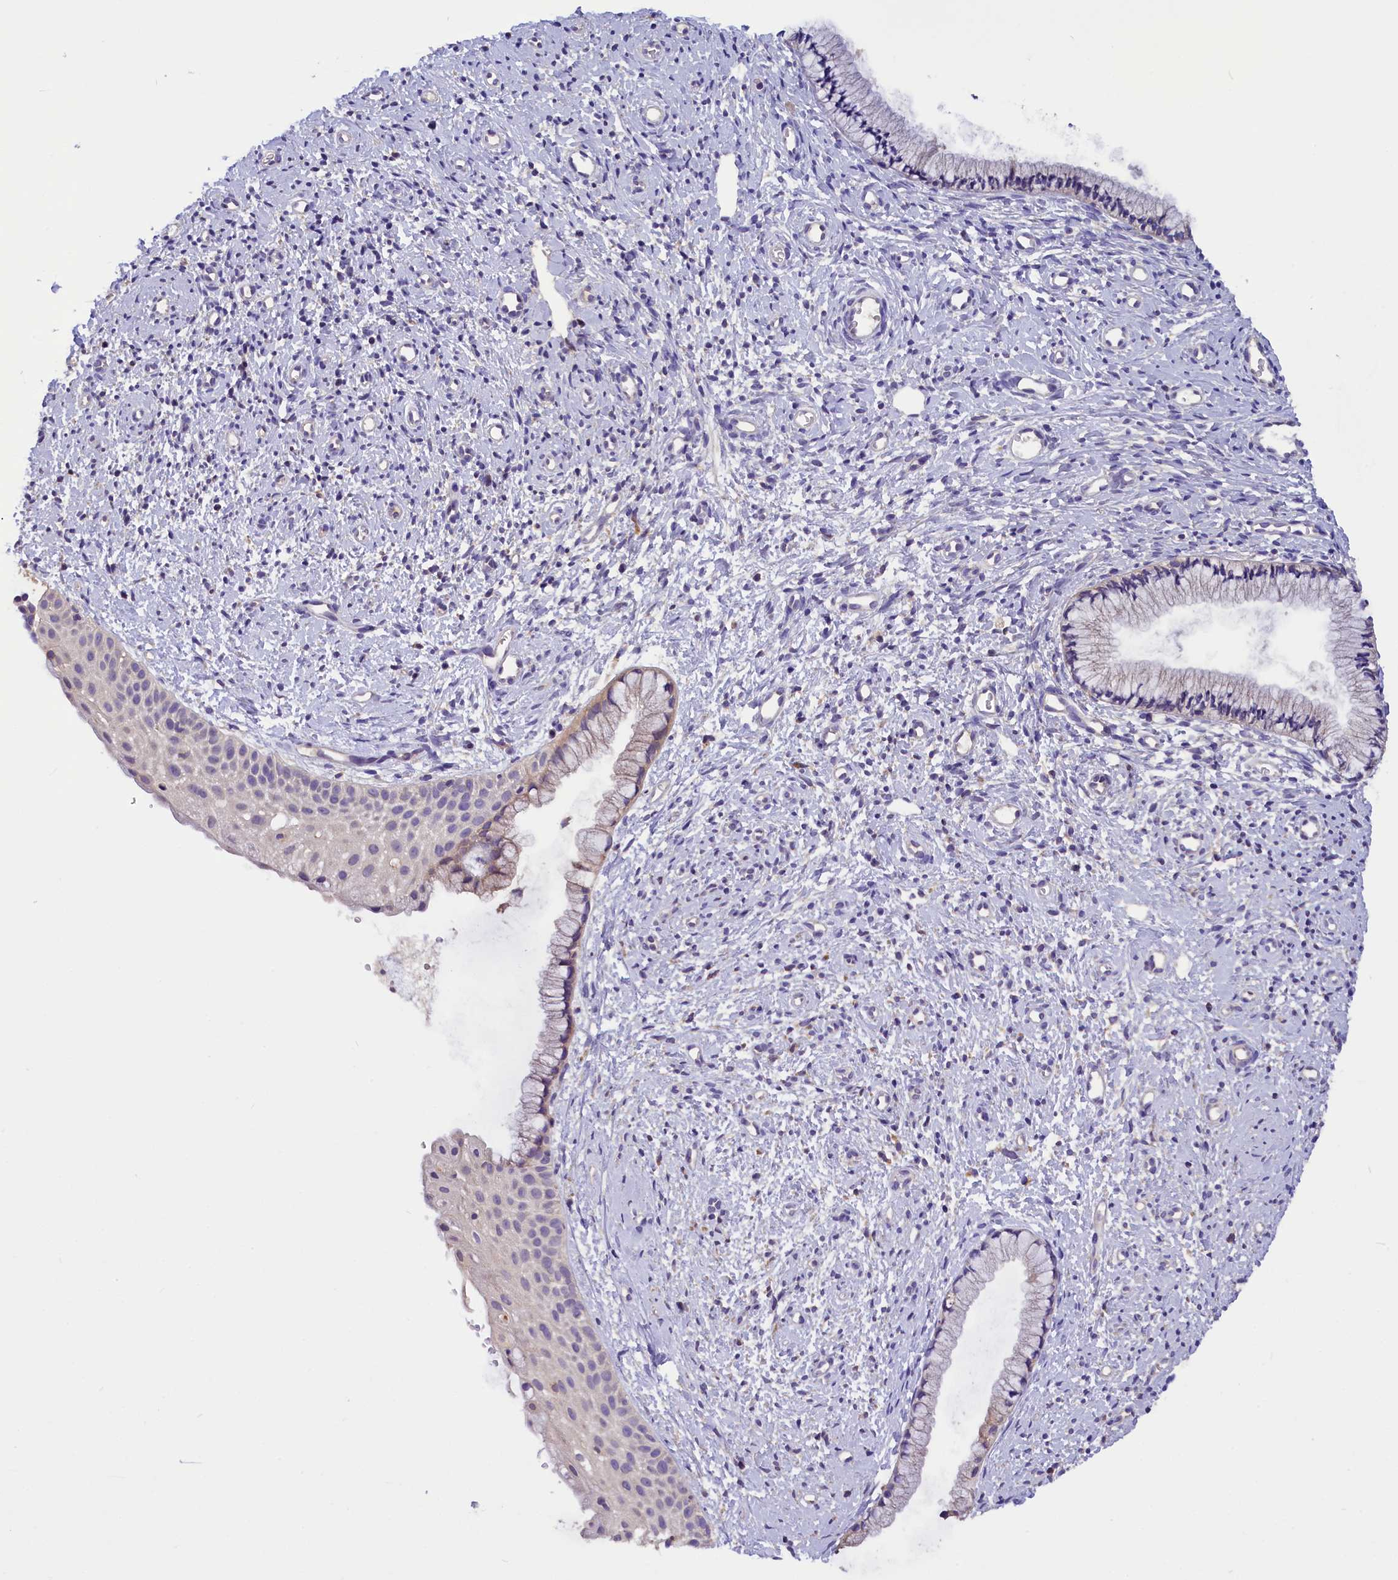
{"staining": {"intensity": "weak", "quantity": "<25%", "location": "cytoplasmic/membranous"}, "tissue": "cervix", "cell_type": "Glandular cells", "image_type": "normal", "snomed": [{"axis": "morphology", "description": "Normal tissue, NOS"}, {"axis": "topography", "description": "Cervix"}], "caption": "Immunohistochemistry image of unremarkable cervix: human cervix stained with DAB displays no significant protein expression in glandular cells.", "gene": "AP3B2", "patient": {"sex": "female", "age": 57}}